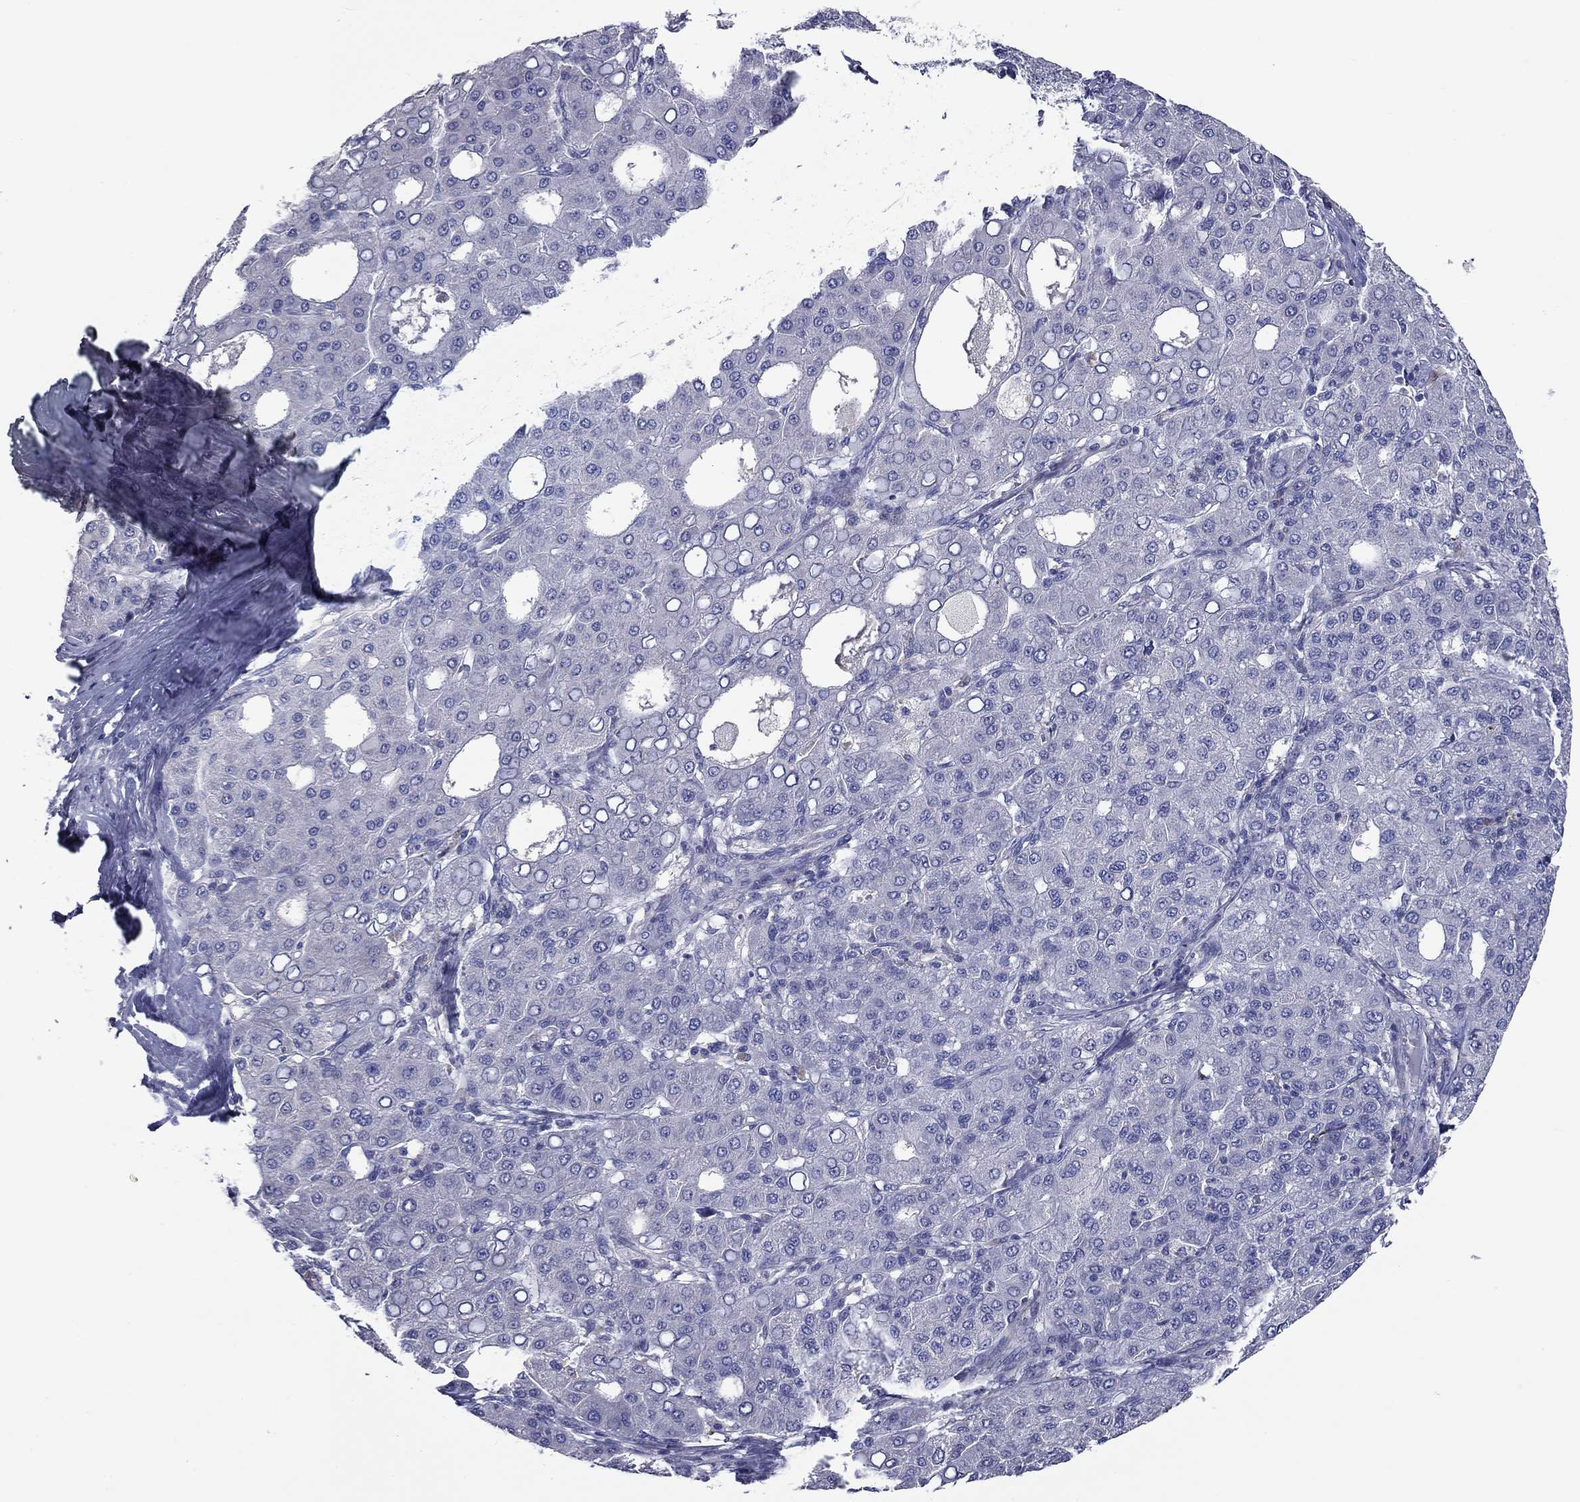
{"staining": {"intensity": "negative", "quantity": "none", "location": "none"}, "tissue": "liver cancer", "cell_type": "Tumor cells", "image_type": "cancer", "snomed": [{"axis": "morphology", "description": "Carcinoma, Hepatocellular, NOS"}, {"axis": "topography", "description": "Liver"}], "caption": "High power microscopy photomicrograph of an immunohistochemistry photomicrograph of liver cancer, revealing no significant staining in tumor cells.", "gene": "CNDP1", "patient": {"sex": "male", "age": 65}}